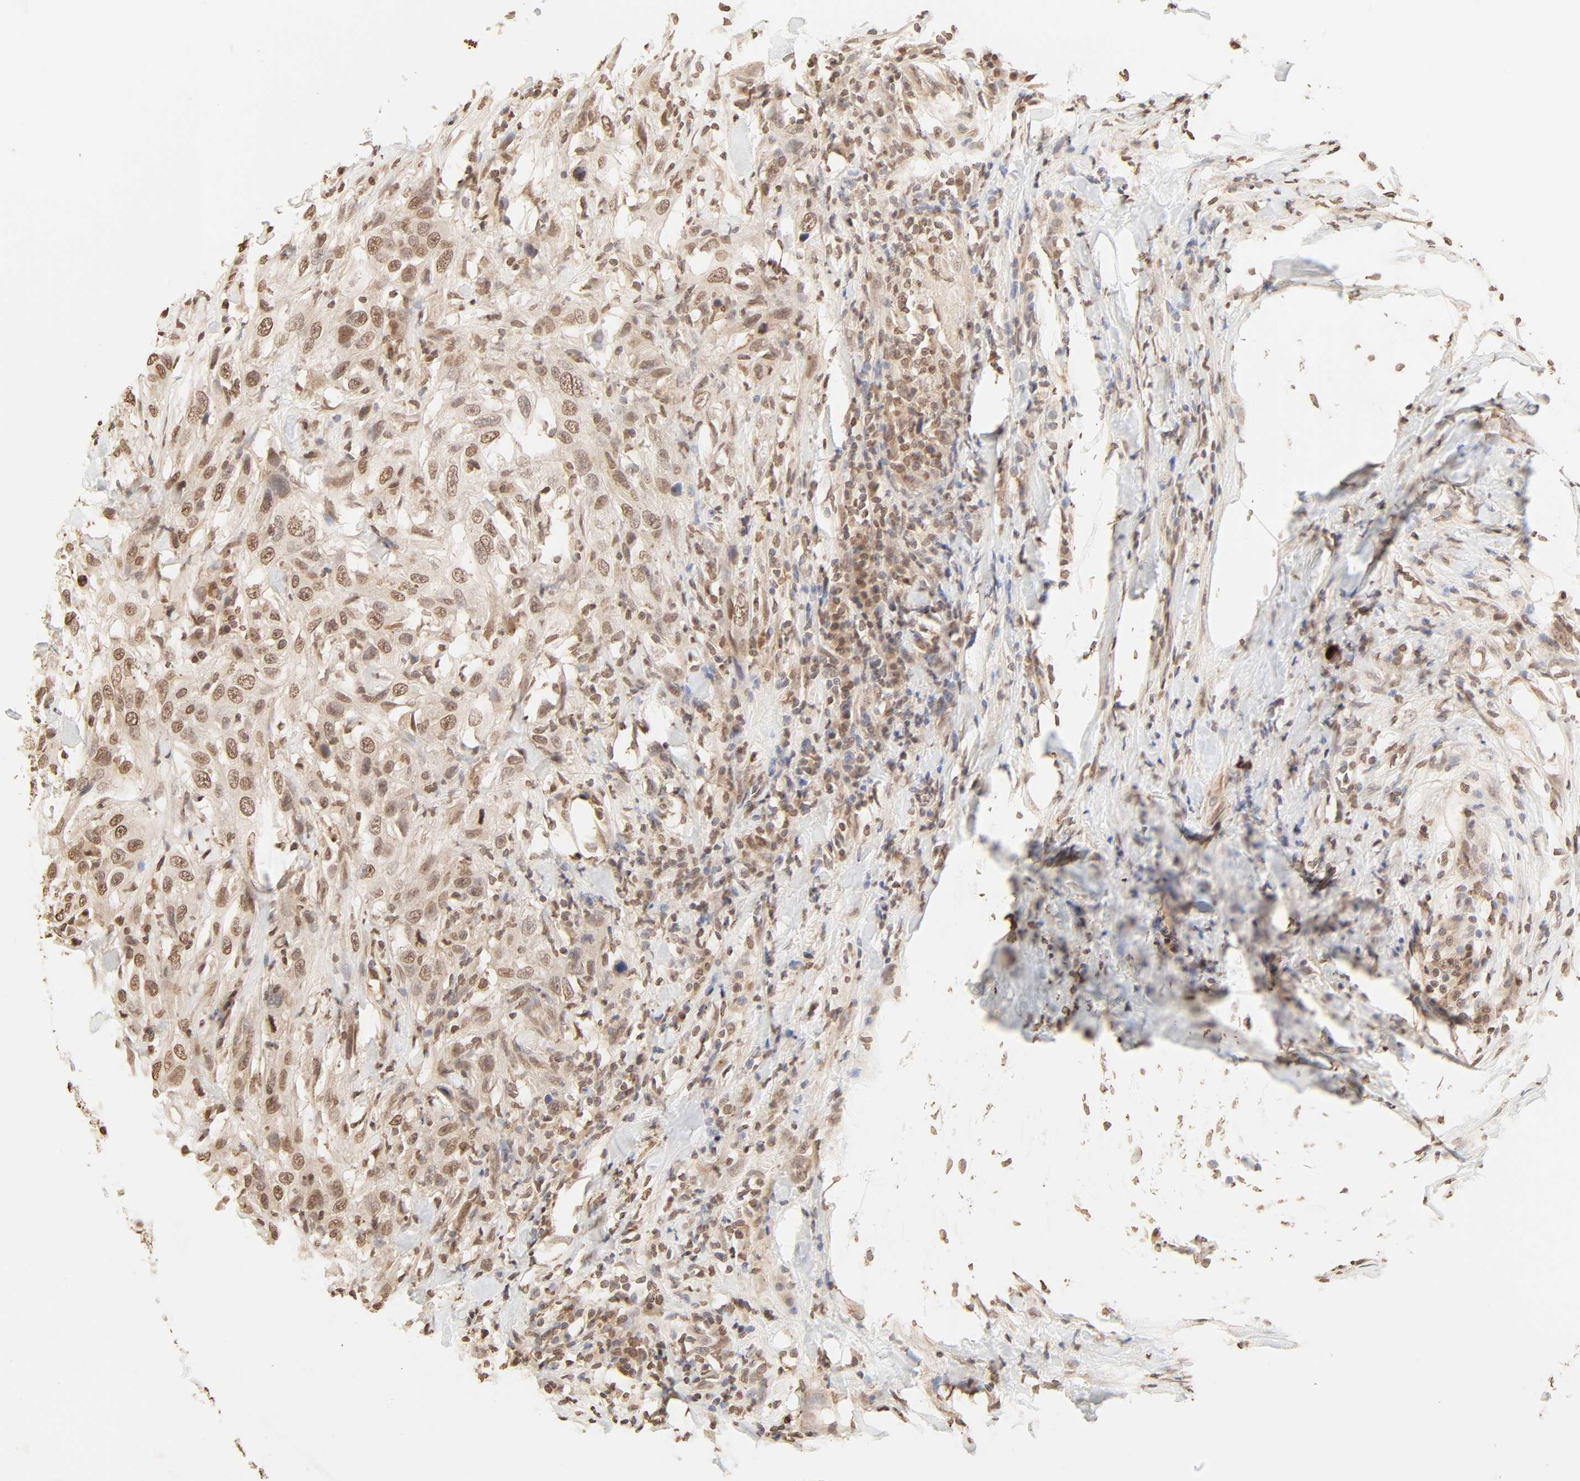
{"staining": {"intensity": "moderate", "quantity": ">75%", "location": "cytoplasmic/membranous,nuclear"}, "tissue": "urothelial cancer", "cell_type": "Tumor cells", "image_type": "cancer", "snomed": [{"axis": "morphology", "description": "Urothelial carcinoma, High grade"}, {"axis": "topography", "description": "Urinary bladder"}], "caption": "This micrograph demonstrates IHC staining of urothelial cancer, with medium moderate cytoplasmic/membranous and nuclear positivity in about >75% of tumor cells.", "gene": "TBL1X", "patient": {"sex": "male", "age": 61}}